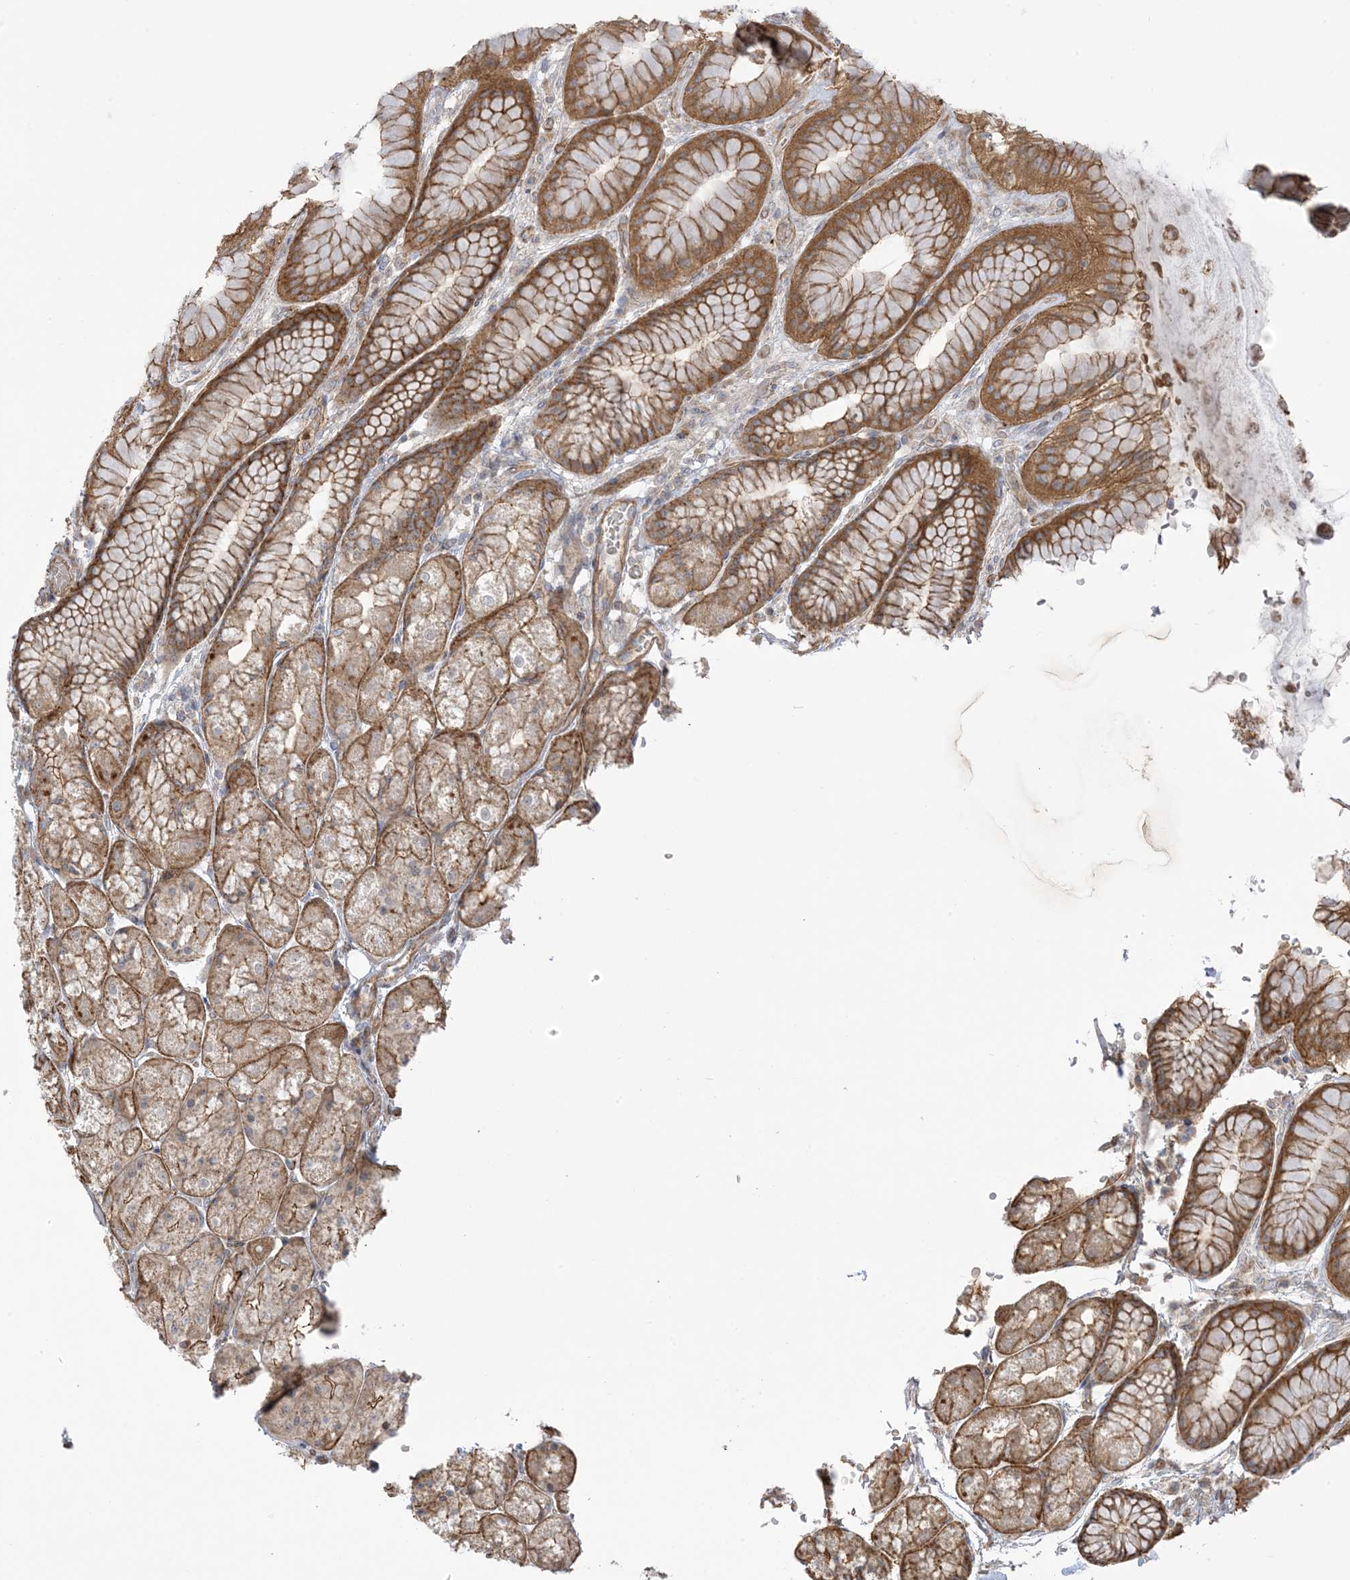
{"staining": {"intensity": "moderate", "quantity": ">75%", "location": "cytoplasmic/membranous"}, "tissue": "stomach", "cell_type": "Glandular cells", "image_type": "normal", "snomed": [{"axis": "morphology", "description": "Normal tissue, NOS"}, {"axis": "topography", "description": "Stomach"}], "caption": "Immunohistochemical staining of benign human stomach reveals medium levels of moderate cytoplasmic/membranous positivity in about >75% of glandular cells. (DAB (3,3'-diaminobenzidine) = brown stain, brightfield microscopy at high magnification).", "gene": "ICMT", "patient": {"sex": "male", "age": 57}}